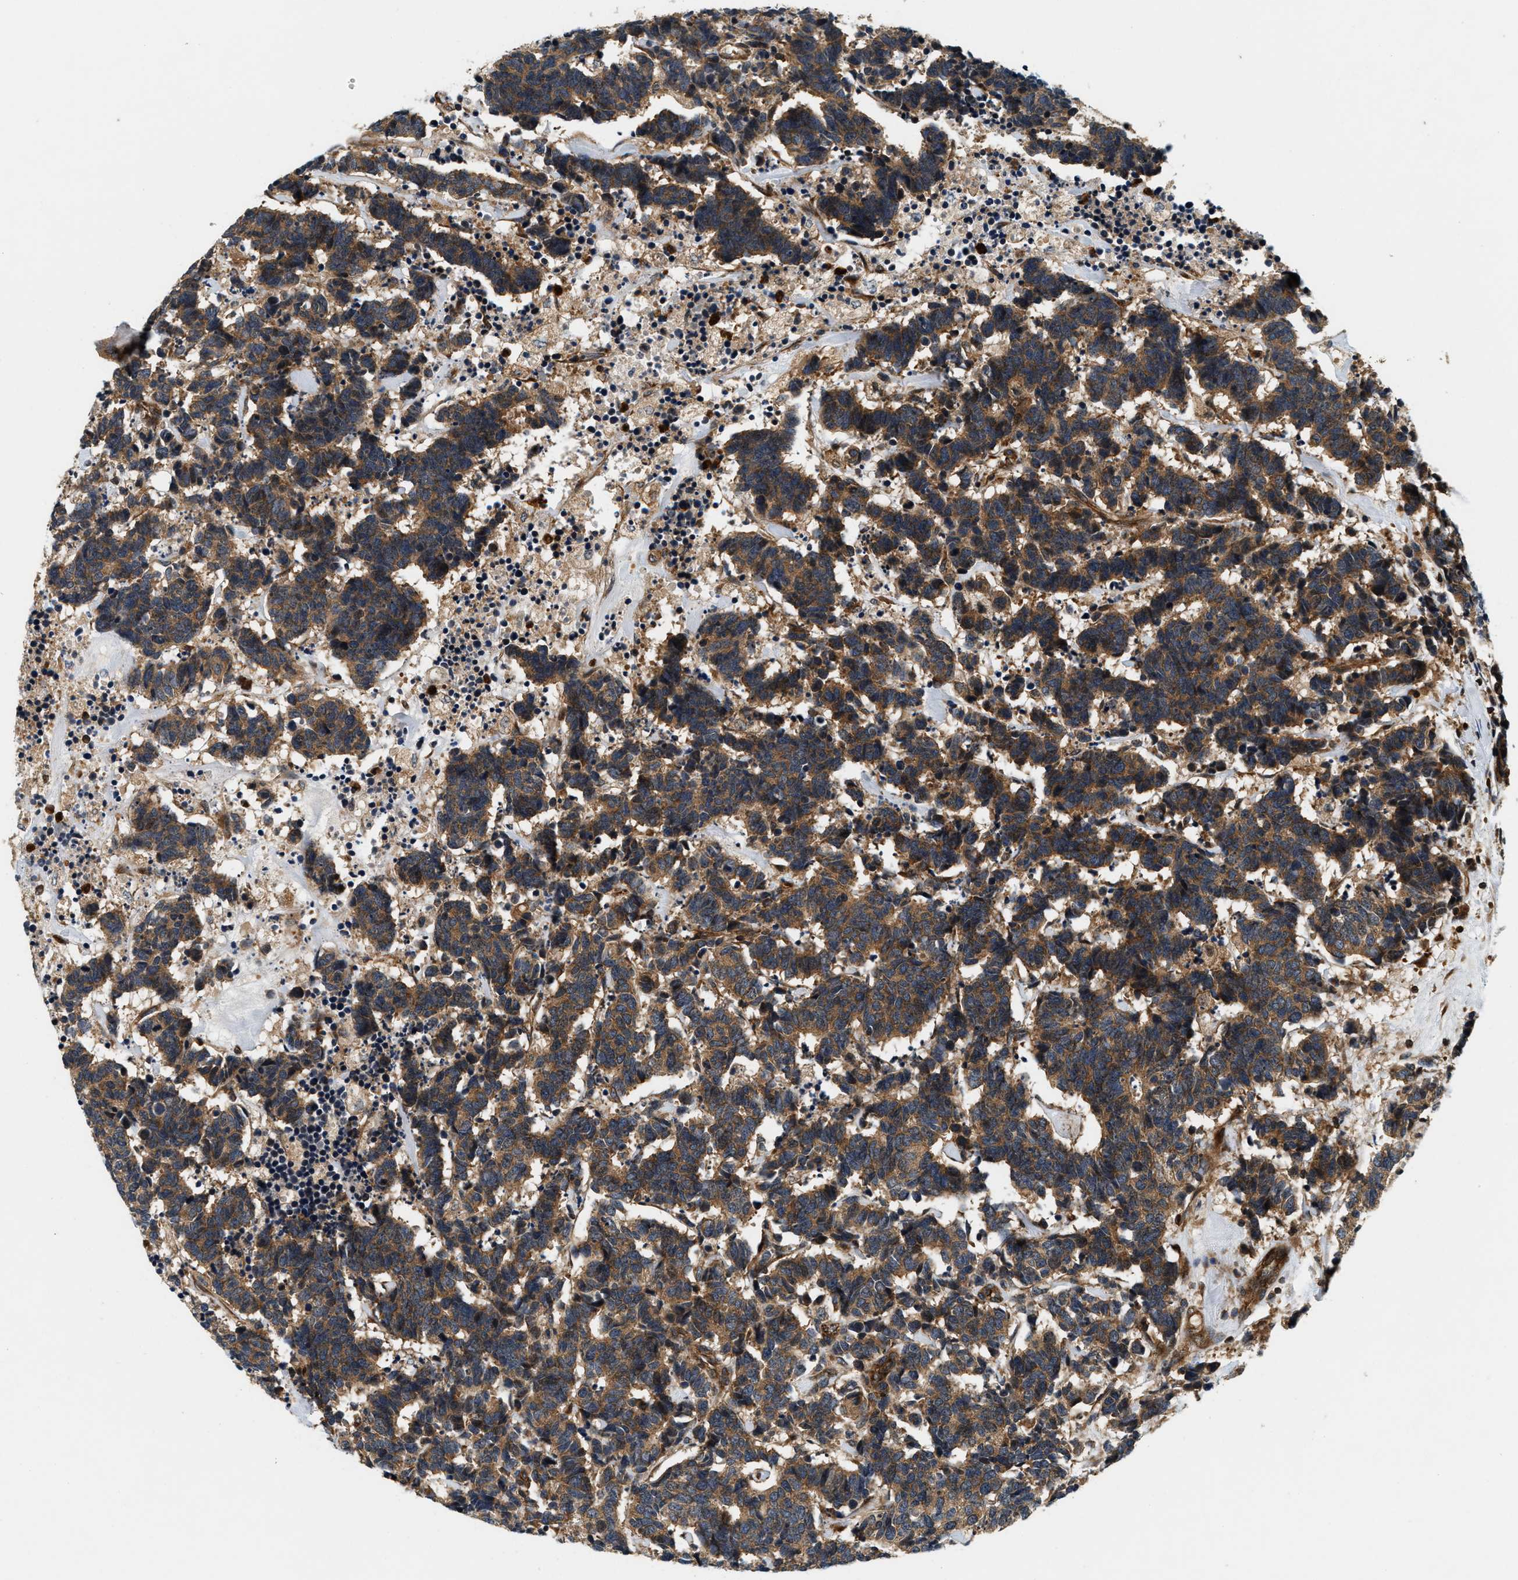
{"staining": {"intensity": "moderate", "quantity": ">75%", "location": "cytoplasmic/membranous"}, "tissue": "carcinoid", "cell_type": "Tumor cells", "image_type": "cancer", "snomed": [{"axis": "morphology", "description": "Carcinoma, NOS"}, {"axis": "morphology", "description": "Carcinoid, malignant, NOS"}, {"axis": "topography", "description": "Urinary bladder"}], "caption": "Human malignant carcinoid stained with a brown dye demonstrates moderate cytoplasmic/membranous positive positivity in approximately >75% of tumor cells.", "gene": "SAMD9", "patient": {"sex": "male", "age": 57}}